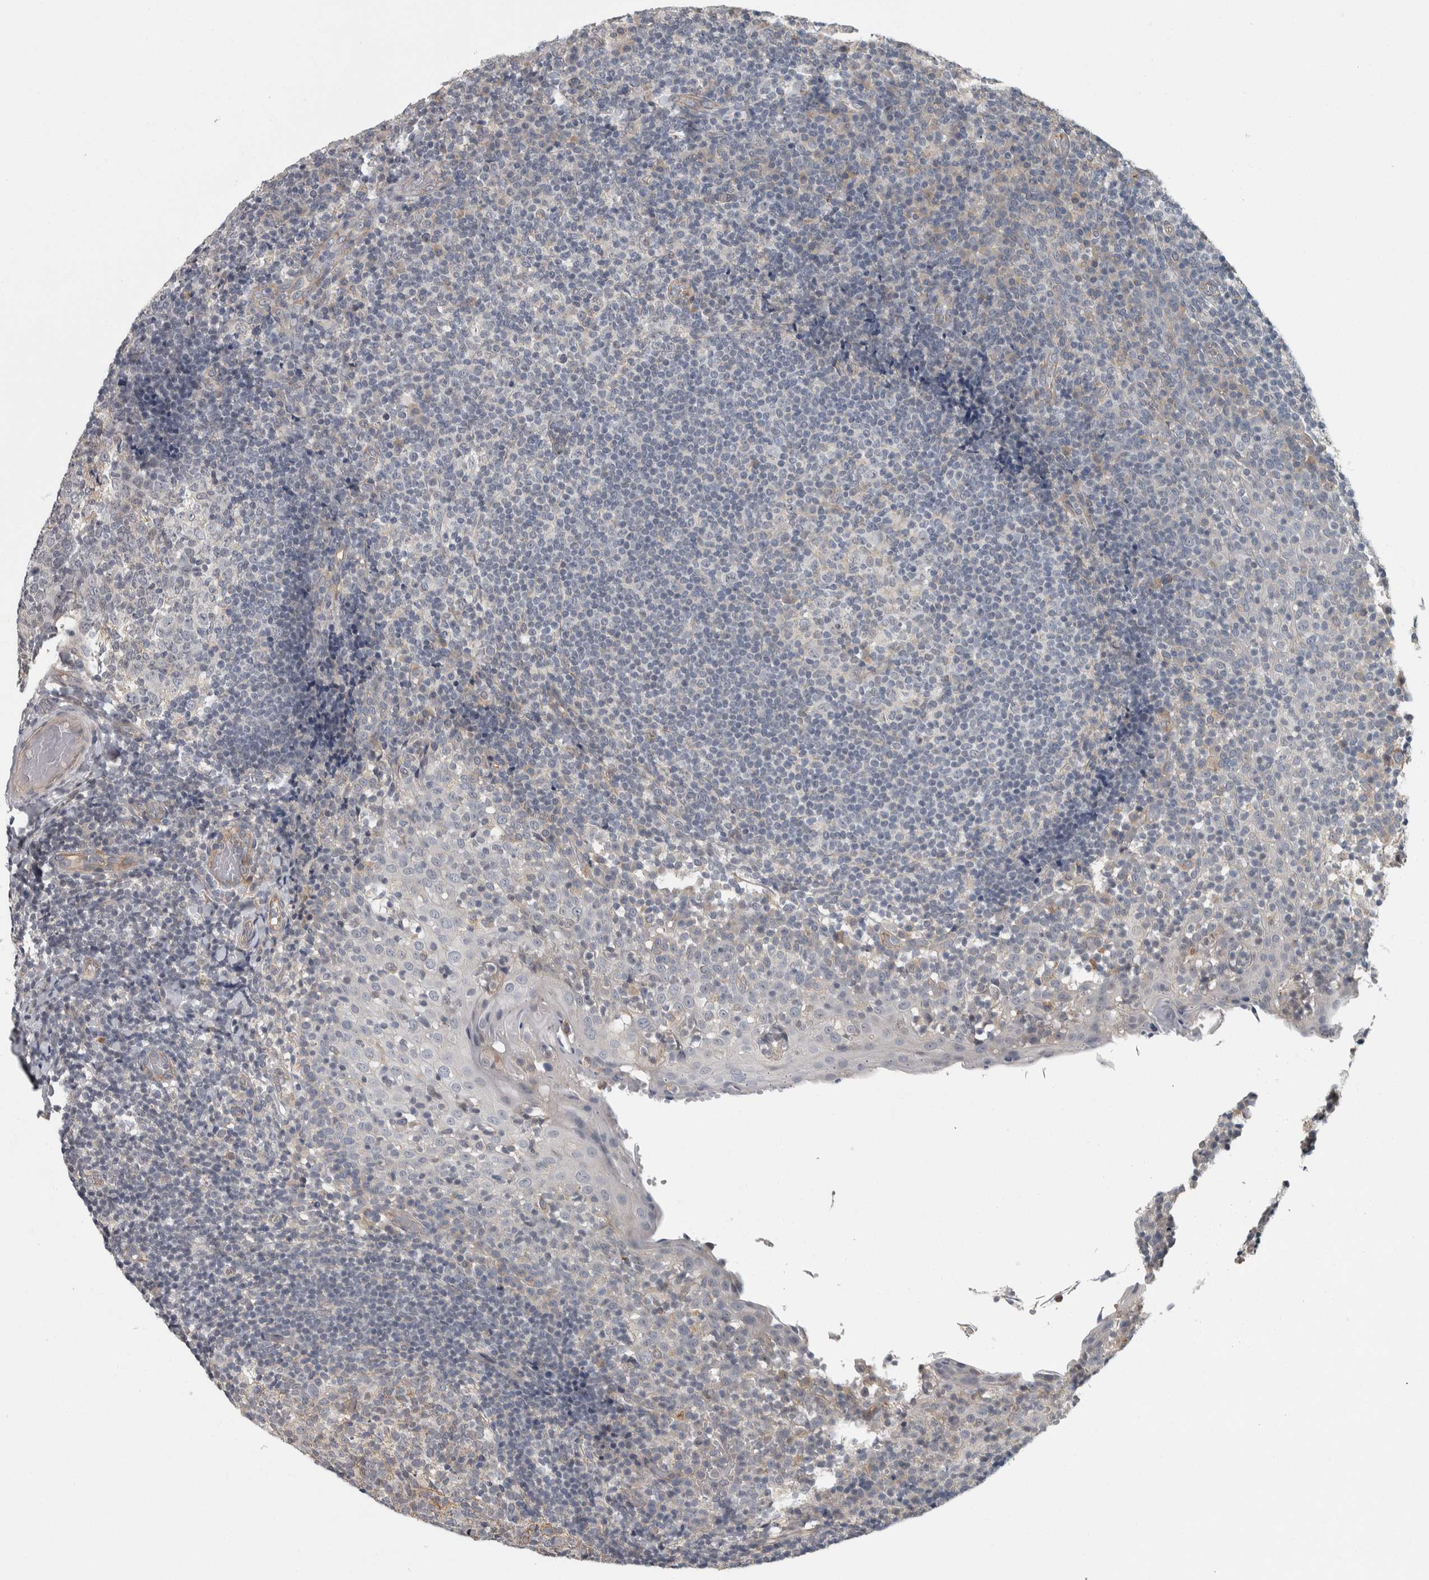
{"staining": {"intensity": "negative", "quantity": "none", "location": "none"}, "tissue": "tonsil", "cell_type": "Germinal center cells", "image_type": "normal", "snomed": [{"axis": "morphology", "description": "Normal tissue, NOS"}, {"axis": "topography", "description": "Tonsil"}], "caption": "Human tonsil stained for a protein using IHC shows no staining in germinal center cells.", "gene": "KCNJ3", "patient": {"sex": "female", "age": 19}}